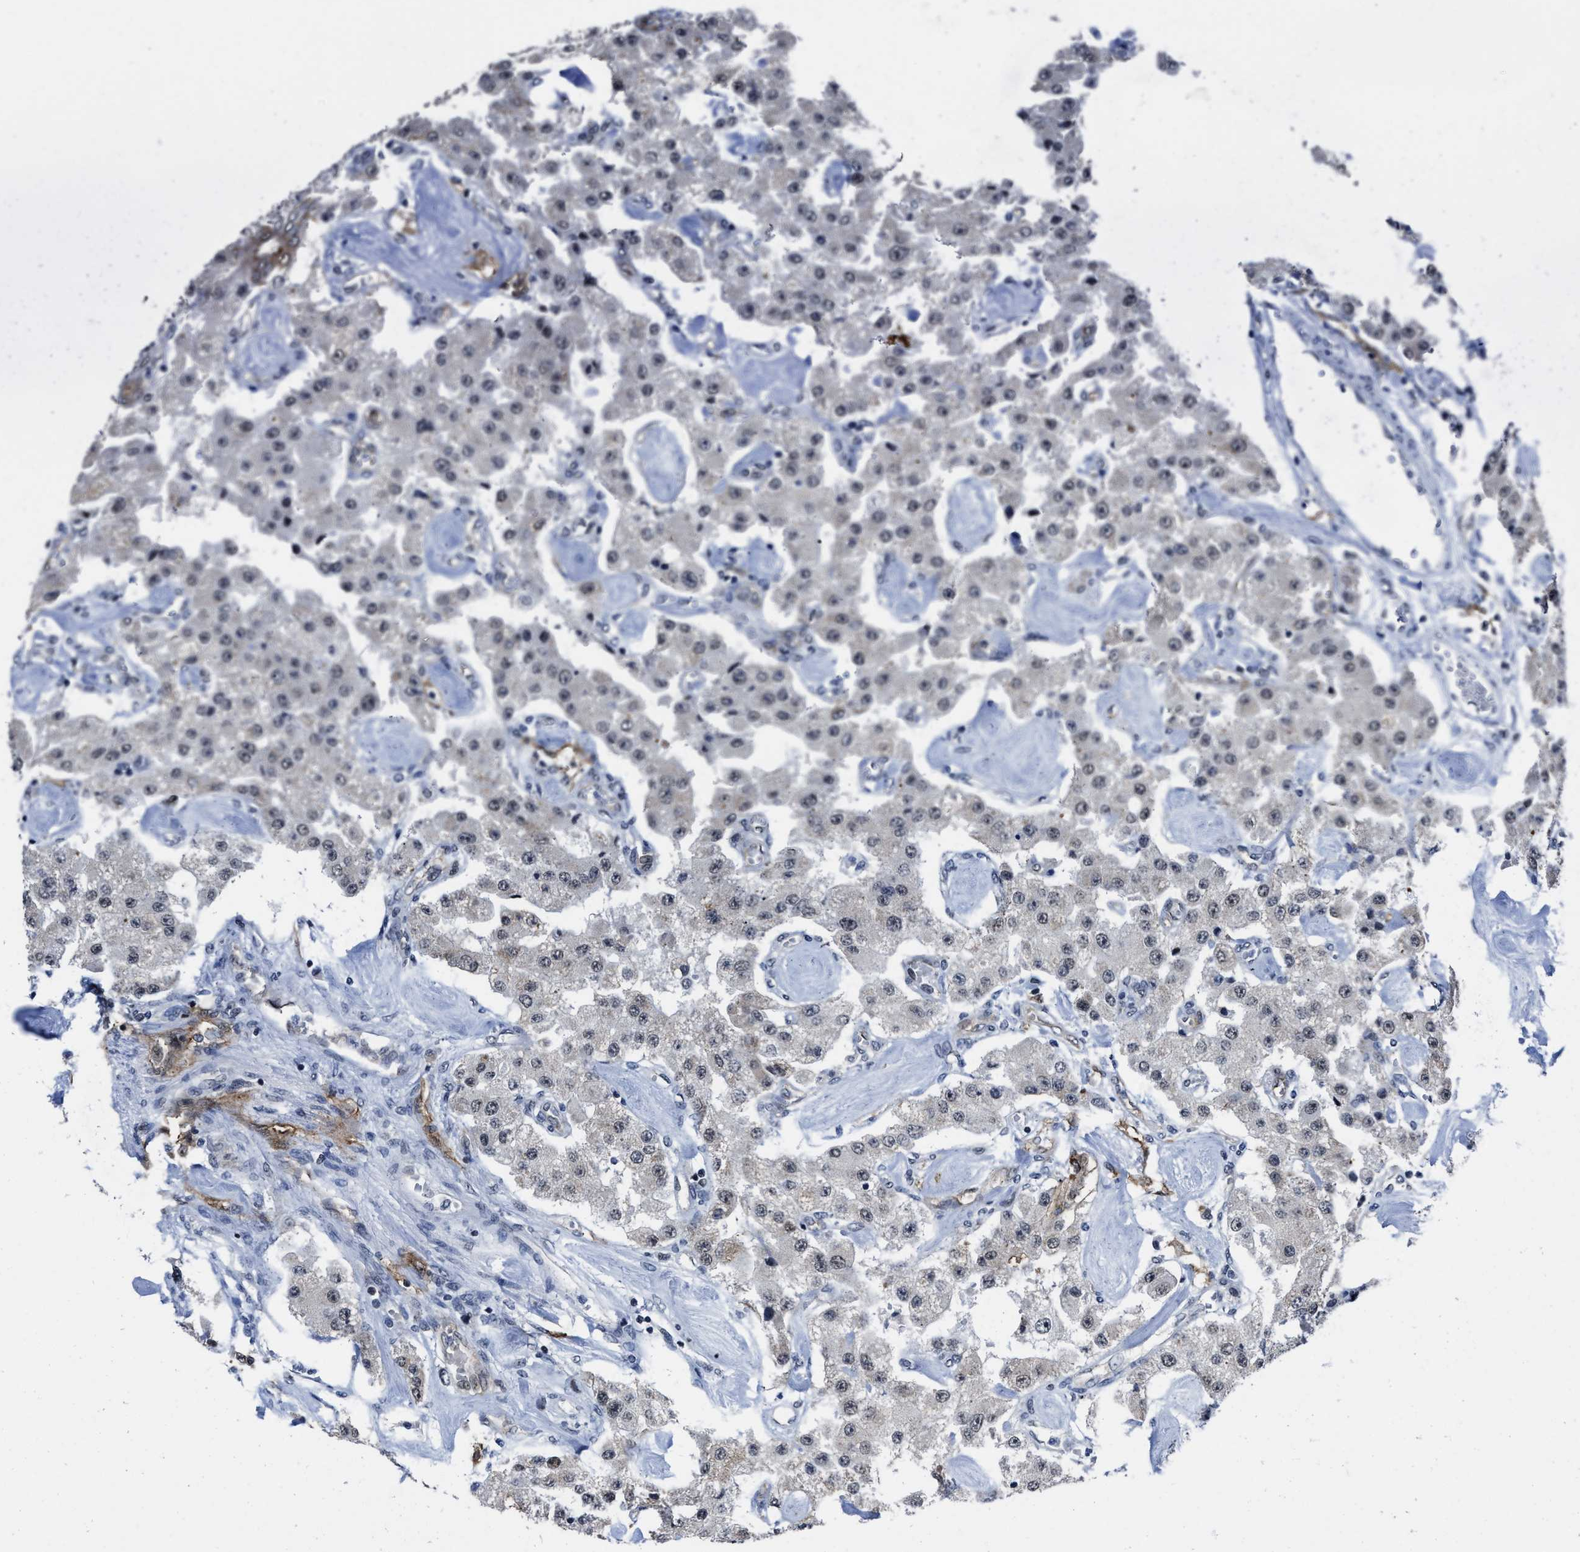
{"staining": {"intensity": "negative", "quantity": "none", "location": "none"}, "tissue": "carcinoid", "cell_type": "Tumor cells", "image_type": "cancer", "snomed": [{"axis": "morphology", "description": "Carcinoid, malignant, NOS"}, {"axis": "topography", "description": "Pancreas"}], "caption": "Human carcinoid stained for a protein using IHC exhibits no positivity in tumor cells.", "gene": "MARCKSL1", "patient": {"sex": "male", "age": 41}}